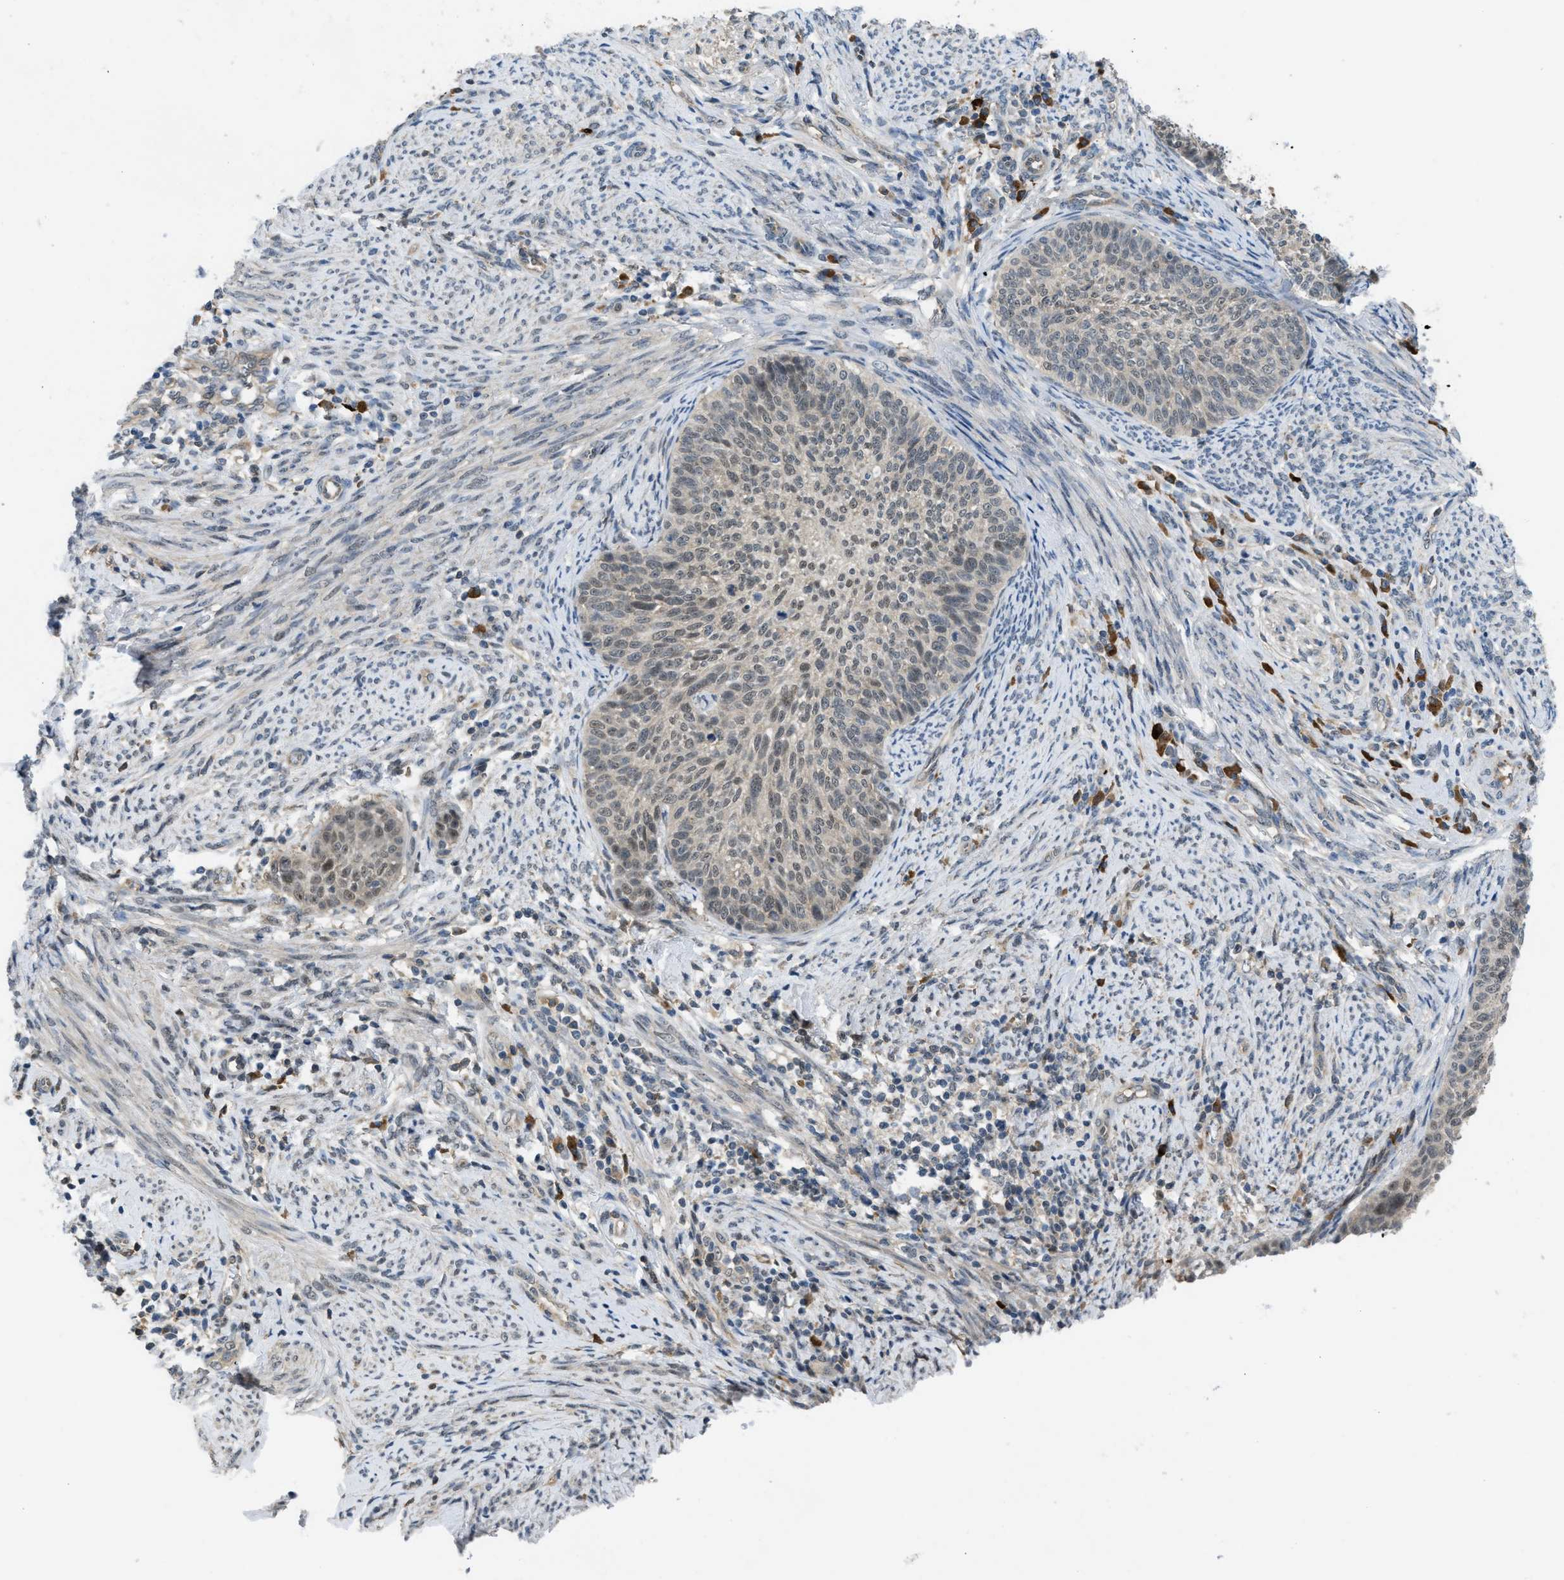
{"staining": {"intensity": "weak", "quantity": "25%-75%", "location": "nuclear"}, "tissue": "cervical cancer", "cell_type": "Tumor cells", "image_type": "cancer", "snomed": [{"axis": "morphology", "description": "Squamous cell carcinoma, NOS"}, {"axis": "topography", "description": "Cervix"}], "caption": "Weak nuclear expression is appreciated in approximately 25%-75% of tumor cells in squamous cell carcinoma (cervical).", "gene": "ZNF251", "patient": {"sex": "female", "age": 70}}